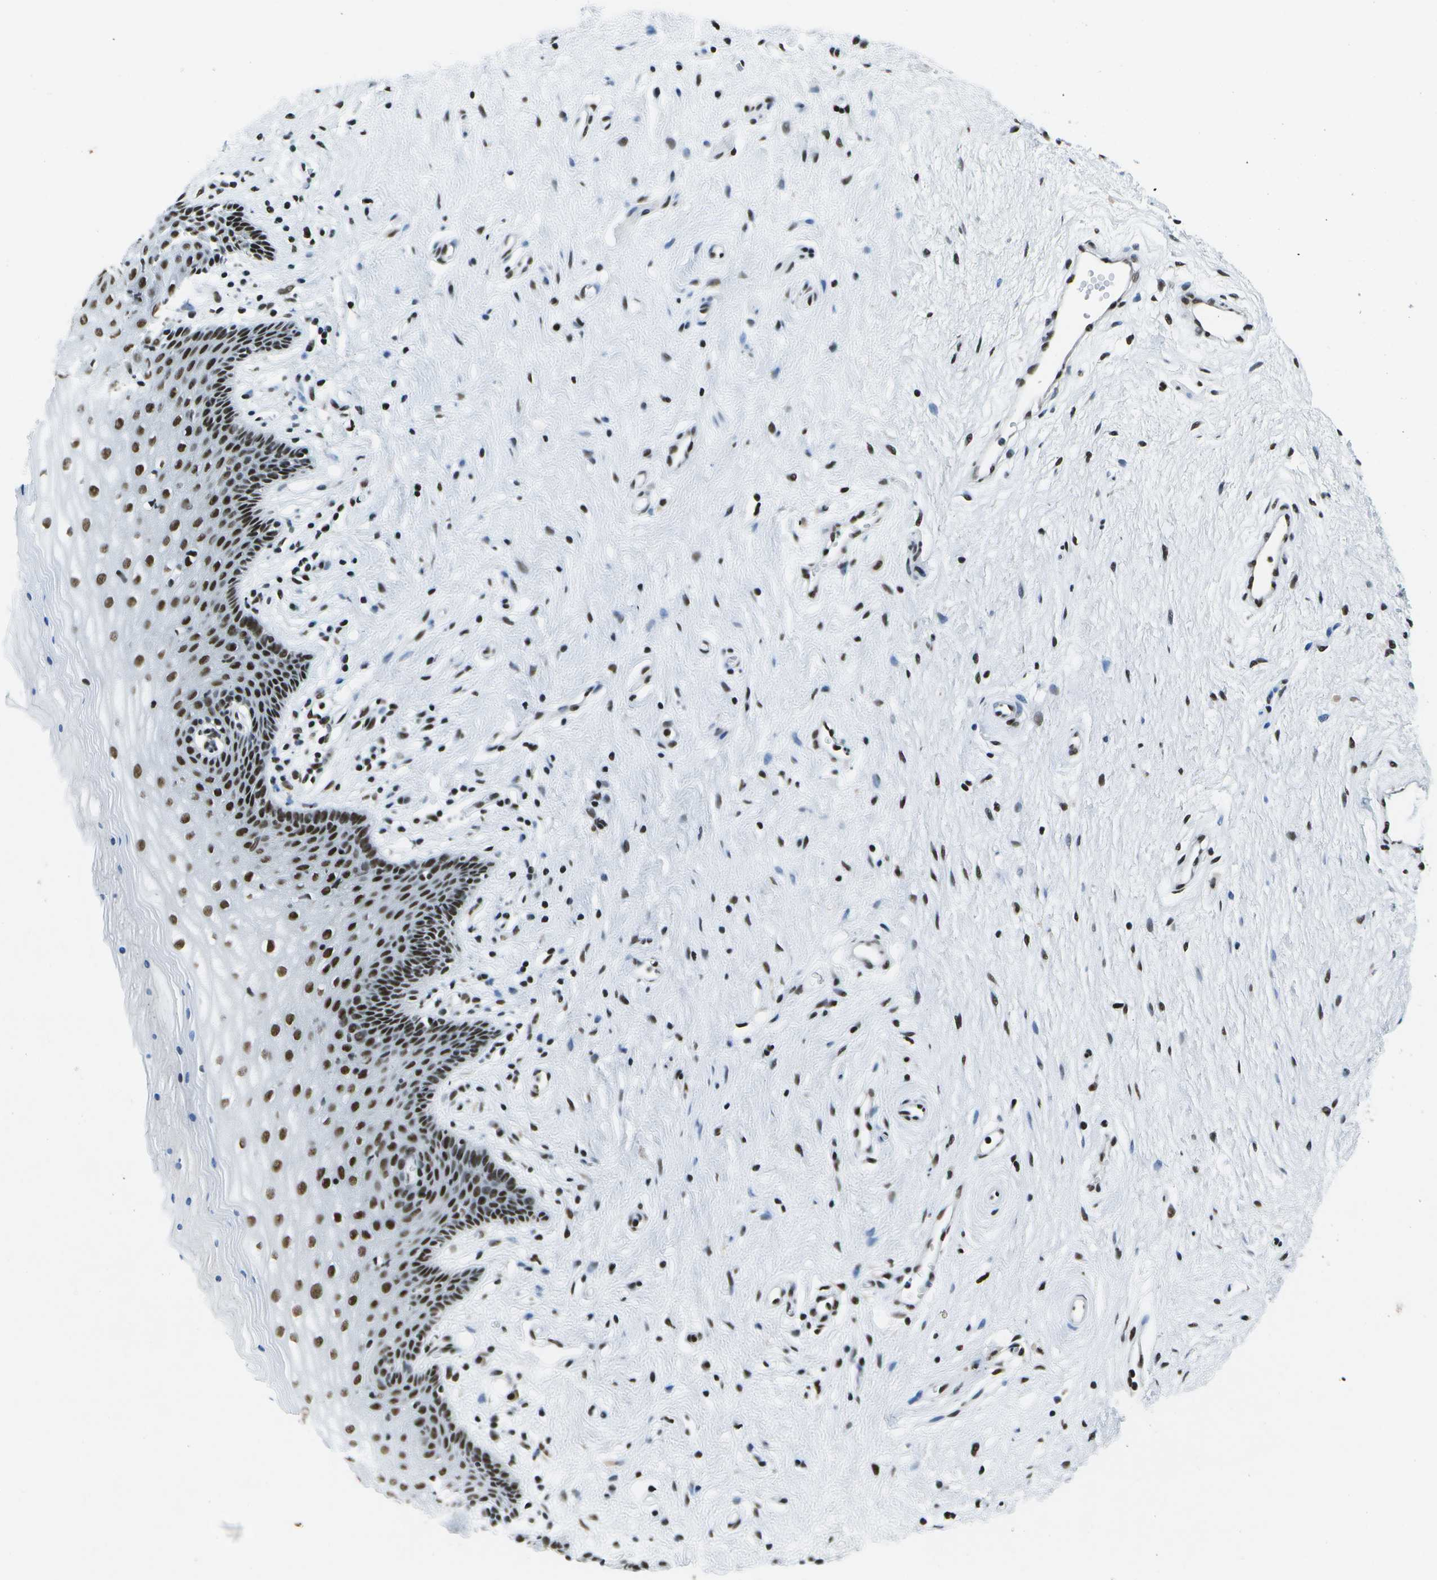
{"staining": {"intensity": "strong", "quantity": ">75%", "location": "nuclear"}, "tissue": "vagina", "cell_type": "Squamous epithelial cells", "image_type": "normal", "snomed": [{"axis": "morphology", "description": "Normal tissue, NOS"}, {"axis": "topography", "description": "Vagina"}], "caption": "Squamous epithelial cells demonstrate strong nuclear staining in approximately >75% of cells in unremarkable vagina.", "gene": "NSRP1", "patient": {"sex": "female", "age": 44}}